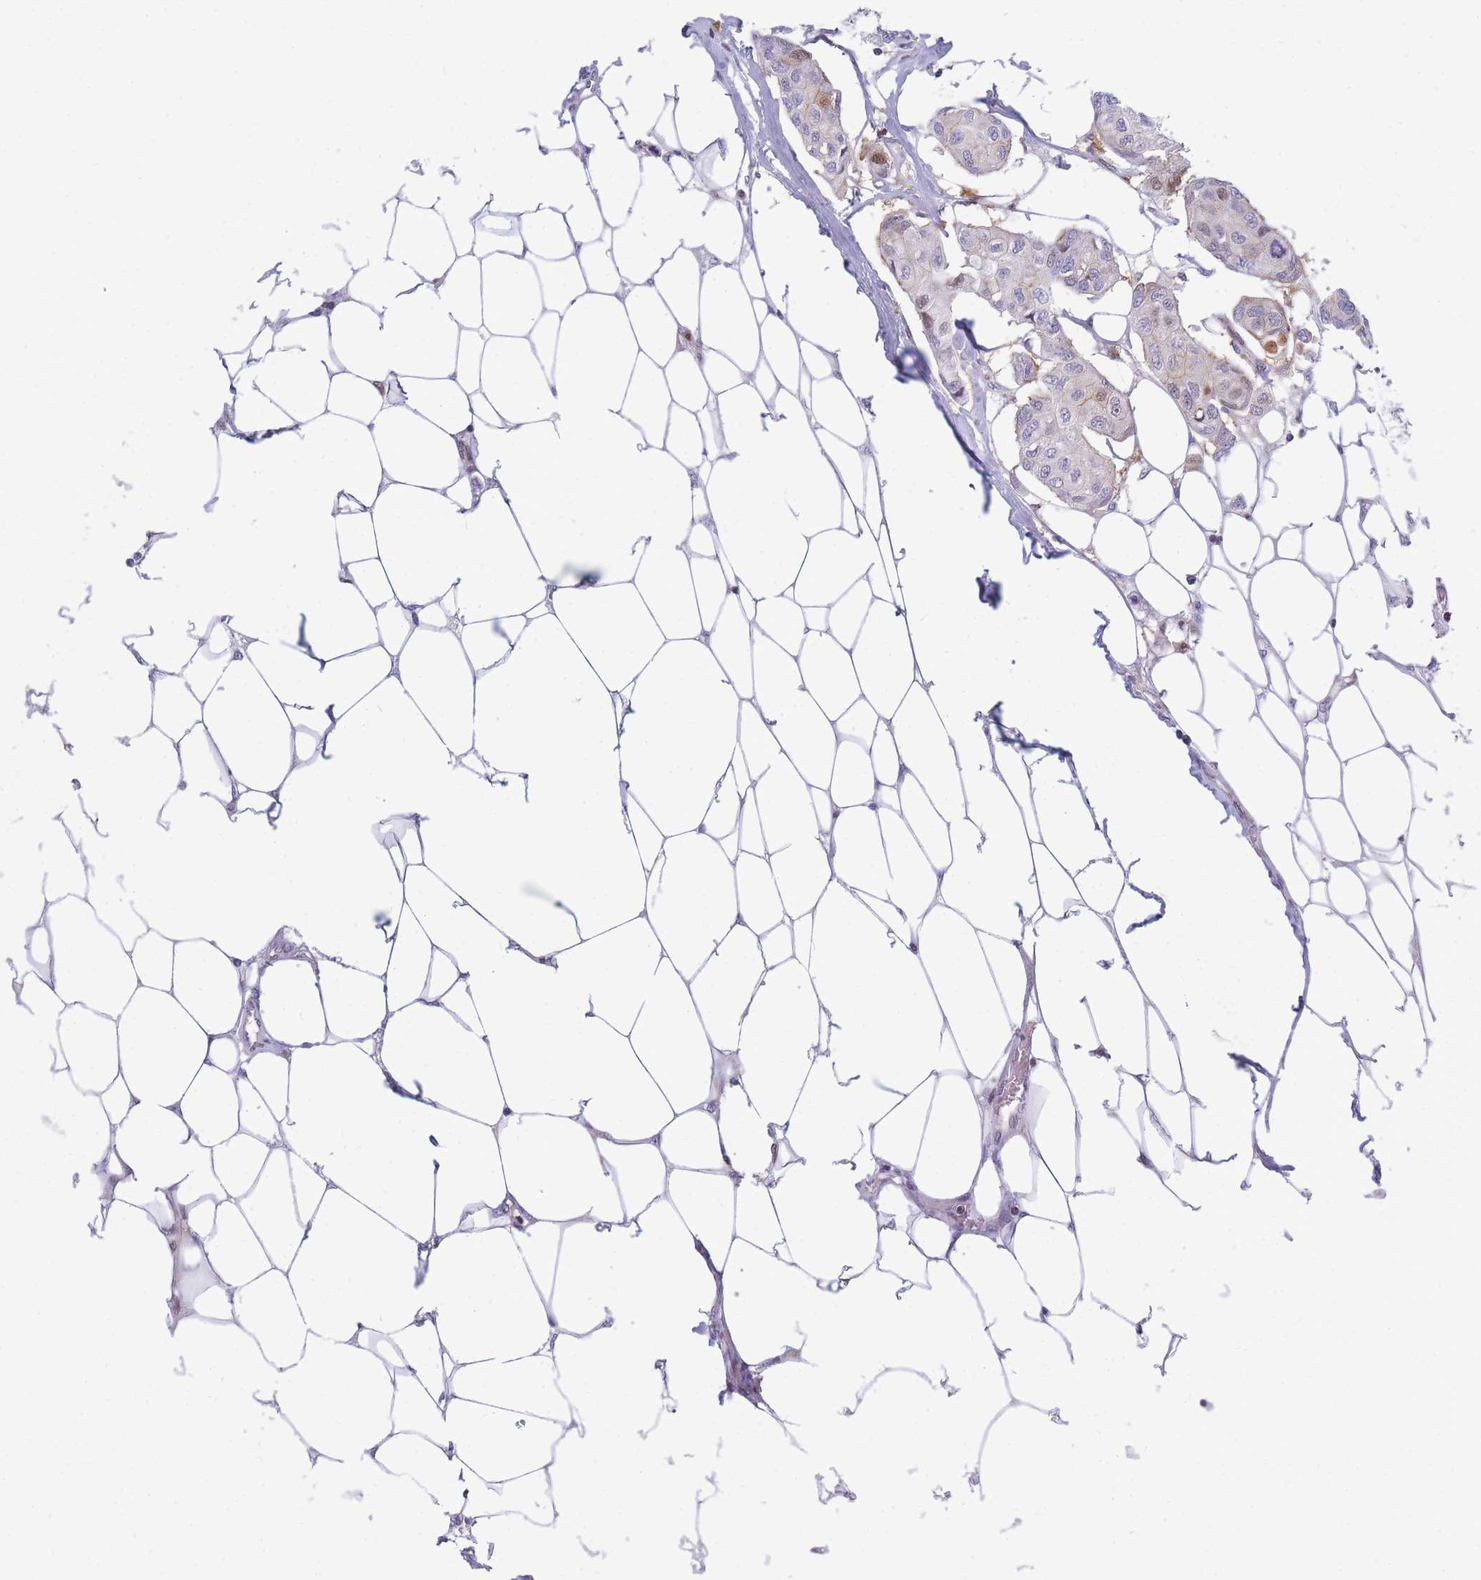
{"staining": {"intensity": "moderate", "quantity": "<25%", "location": "nuclear"}, "tissue": "breast cancer", "cell_type": "Tumor cells", "image_type": "cancer", "snomed": [{"axis": "morphology", "description": "Duct carcinoma"}, {"axis": "topography", "description": "Breast"}, {"axis": "topography", "description": "Lymph node"}], "caption": "The photomicrograph shows staining of breast cancer (intraductal carcinoma), revealing moderate nuclear protein staining (brown color) within tumor cells.", "gene": "CRACD", "patient": {"sex": "female", "age": 80}}